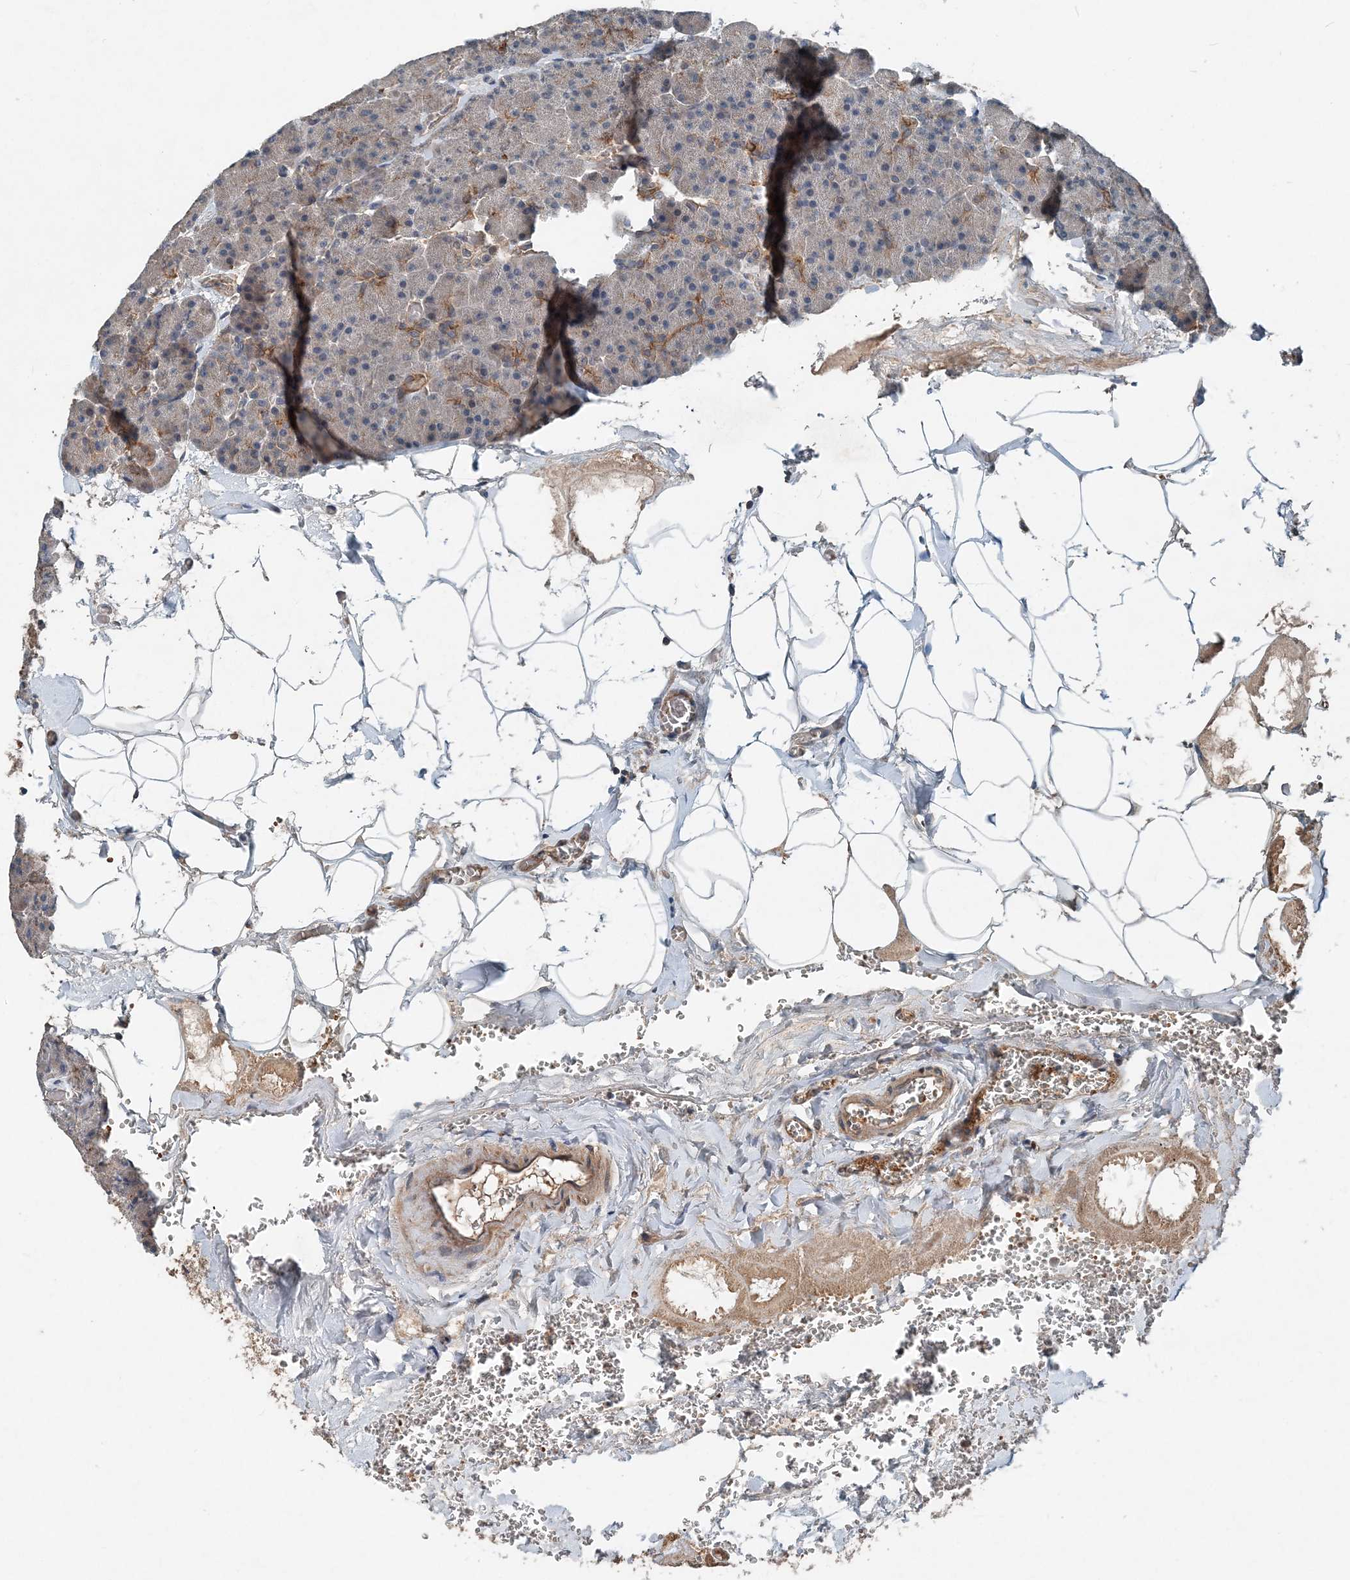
{"staining": {"intensity": "moderate", "quantity": "25%-75%", "location": "cytoplasmic/membranous"}, "tissue": "pancreas", "cell_type": "Exocrine glandular cells", "image_type": "normal", "snomed": [{"axis": "morphology", "description": "Normal tissue, NOS"}, {"axis": "morphology", "description": "Carcinoid, malignant, NOS"}, {"axis": "topography", "description": "Pancreas"}], "caption": "Normal pancreas was stained to show a protein in brown. There is medium levels of moderate cytoplasmic/membranous expression in approximately 25%-75% of exocrine glandular cells.", "gene": "SMPD3", "patient": {"sex": "female", "age": 35}}